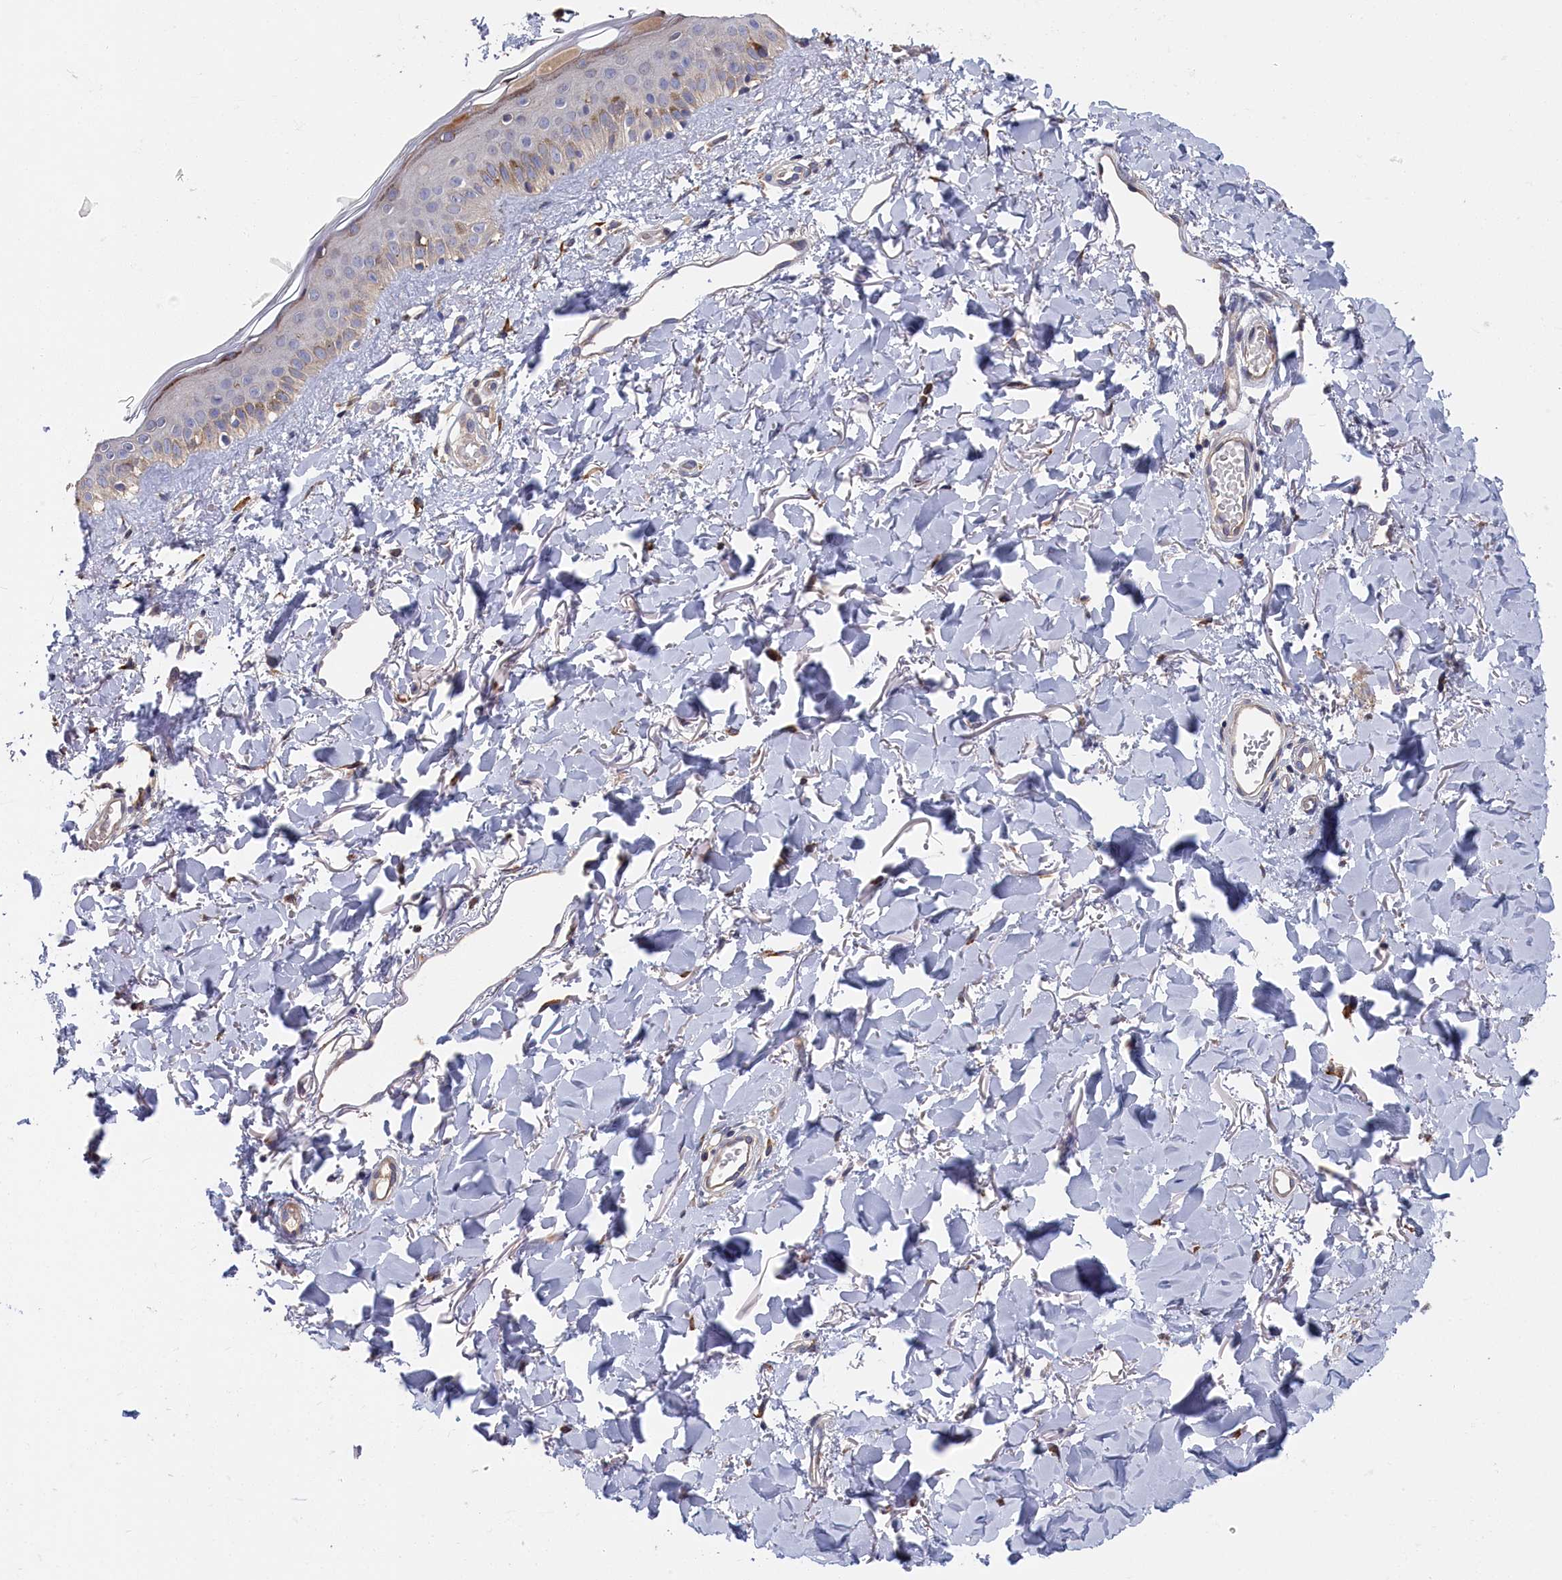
{"staining": {"intensity": "moderate", "quantity": ">75%", "location": "cytoplasmic/membranous"}, "tissue": "skin", "cell_type": "Fibroblasts", "image_type": "normal", "snomed": [{"axis": "morphology", "description": "Normal tissue, NOS"}, {"axis": "topography", "description": "Skin"}], "caption": "Fibroblasts demonstrate medium levels of moderate cytoplasmic/membranous positivity in about >75% of cells in unremarkable human skin. Using DAB (brown) and hematoxylin (blue) stains, captured at high magnification using brightfield microscopy.", "gene": "CYB5D2", "patient": {"sex": "female", "age": 58}}